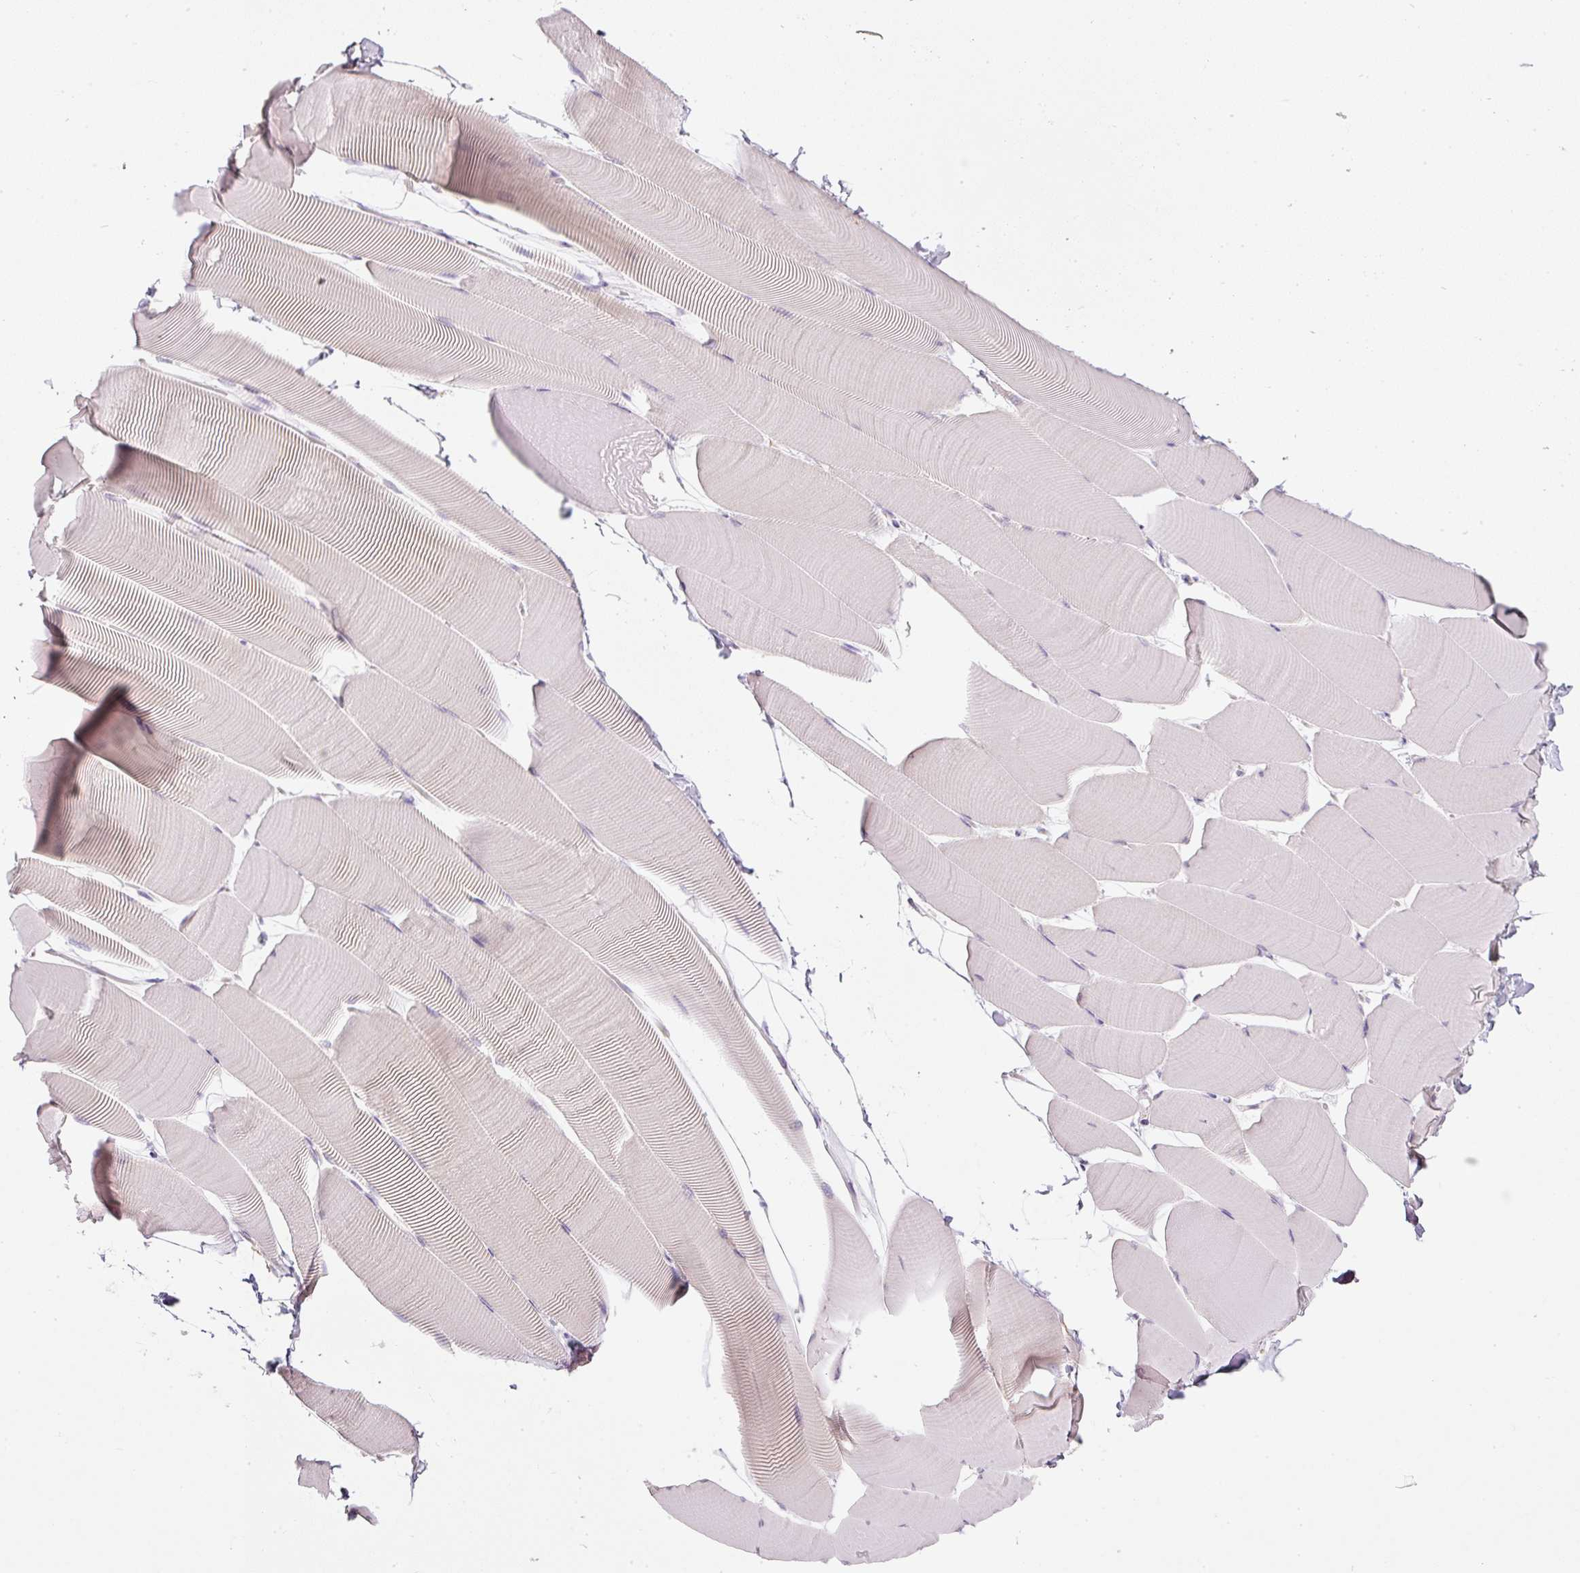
{"staining": {"intensity": "negative", "quantity": "none", "location": "none"}, "tissue": "skeletal muscle", "cell_type": "Myocytes", "image_type": "normal", "snomed": [{"axis": "morphology", "description": "Normal tissue, NOS"}, {"axis": "topography", "description": "Skeletal muscle"}], "caption": "DAB immunohistochemical staining of unremarkable human skeletal muscle shows no significant staining in myocytes.", "gene": "TMEM37", "patient": {"sex": "male", "age": 25}}